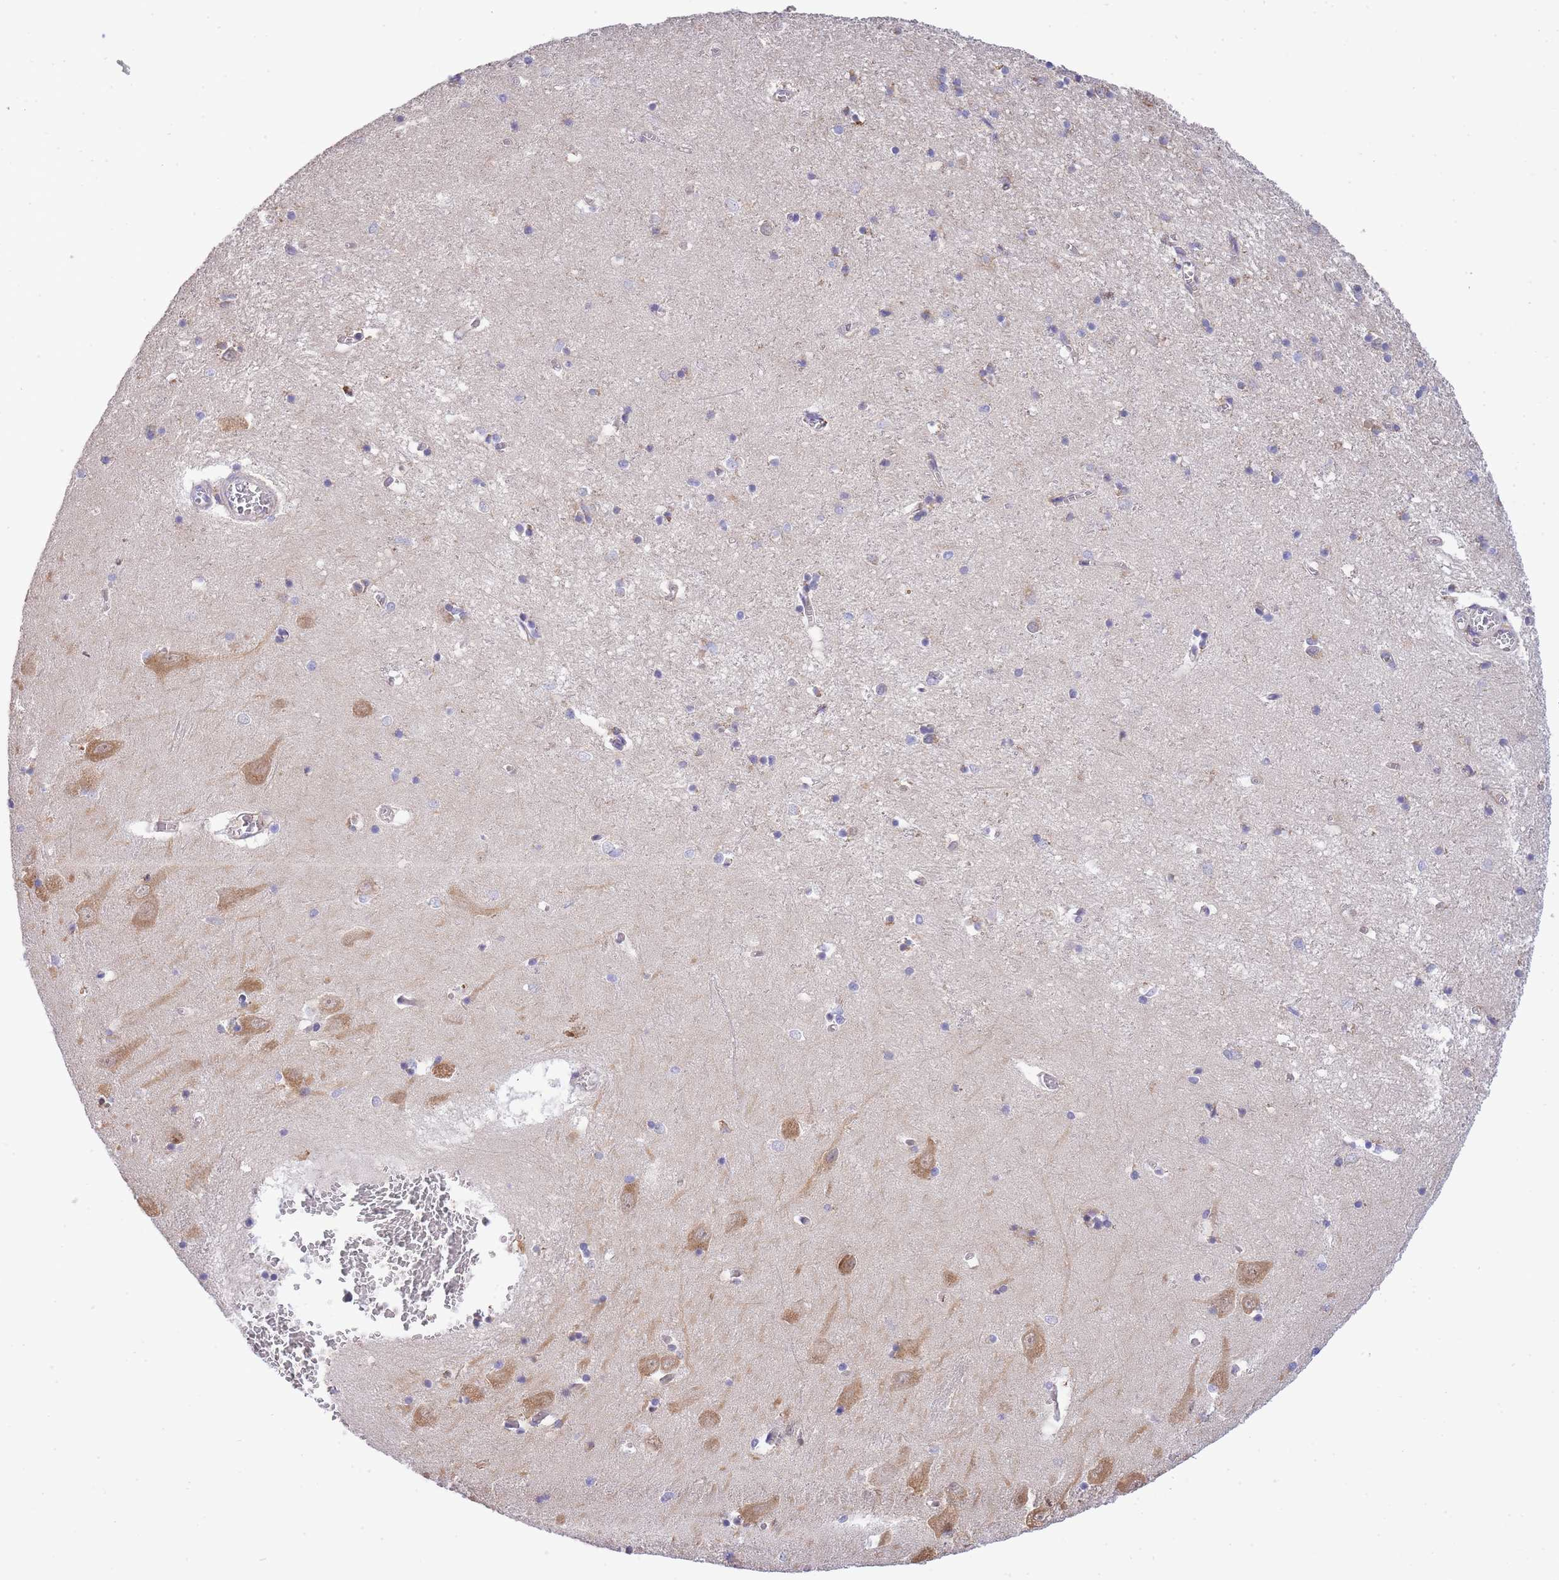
{"staining": {"intensity": "negative", "quantity": "none", "location": "none"}, "tissue": "hippocampus", "cell_type": "Glial cells", "image_type": "normal", "snomed": [{"axis": "morphology", "description": "Normal tissue, NOS"}, {"axis": "topography", "description": "Hippocampus"}], "caption": "A photomicrograph of hippocampus stained for a protein reveals no brown staining in glial cells. (DAB (3,3'-diaminobenzidine) IHC with hematoxylin counter stain).", "gene": "EIF2B2", "patient": {"sex": "male", "age": 70}}